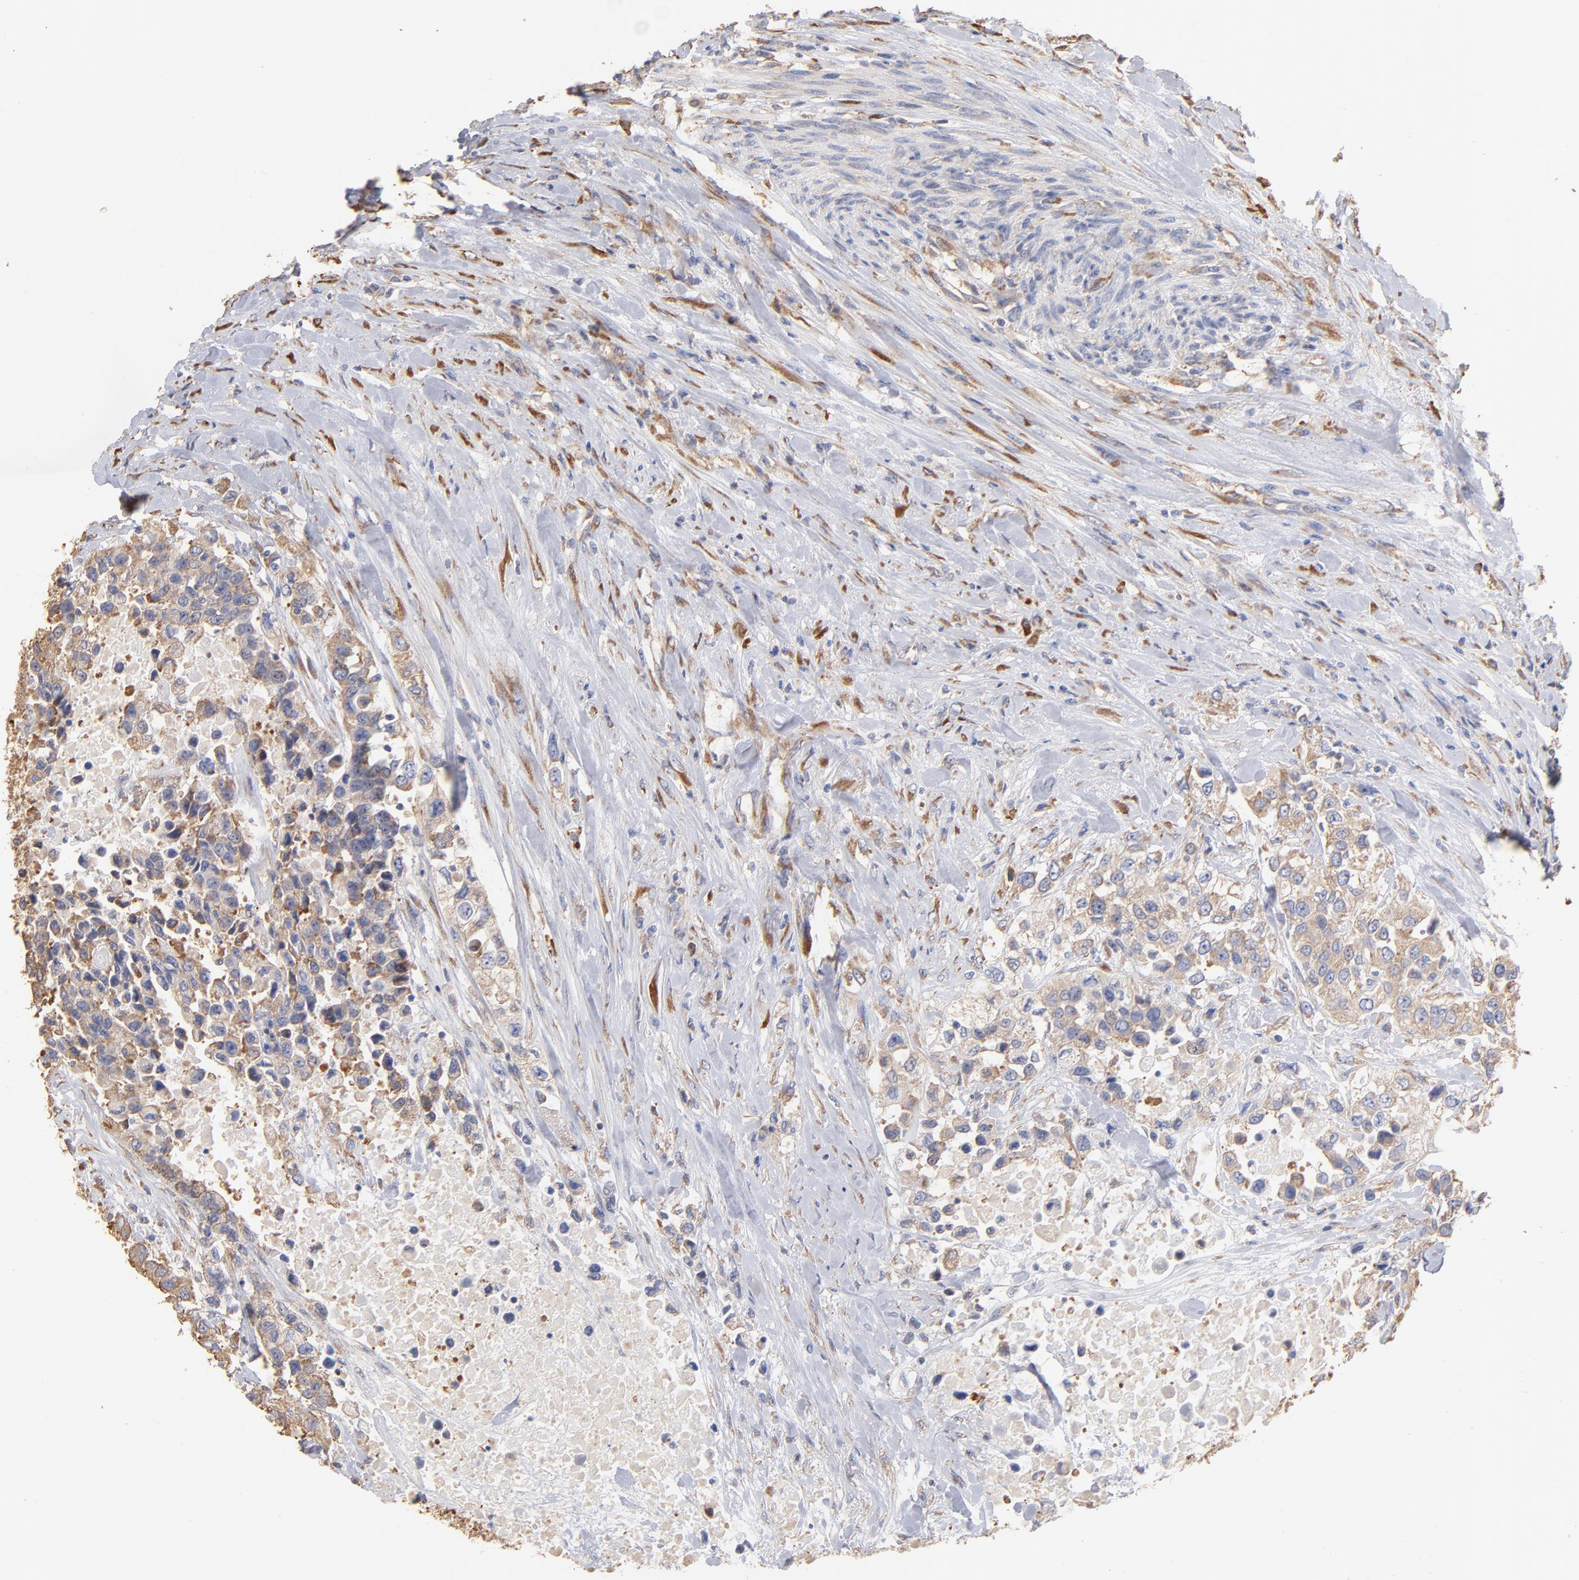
{"staining": {"intensity": "weak", "quantity": "25%-75%", "location": "cytoplasmic/membranous"}, "tissue": "urothelial cancer", "cell_type": "Tumor cells", "image_type": "cancer", "snomed": [{"axis": "morphology", "description": "Urothelial carcinoma, High grade"}, {"axis": "topography", "description": "Urinary bladder"}], "caption": "Urothelial cancer stained with DAB (3,3'-diaminobenzidine) IHC displays low levels of weak cytoplasmic/membranous positivity in approximately 25%-75% of tumor cells. The staining was performed using DAB (3,3'-diaminobenzidine), with brown indicating positive protein expression. Nuclei are stained blue with hematoxylin.", "gene": "RPL9", "patient": {"sex": "female", "age": 80}}